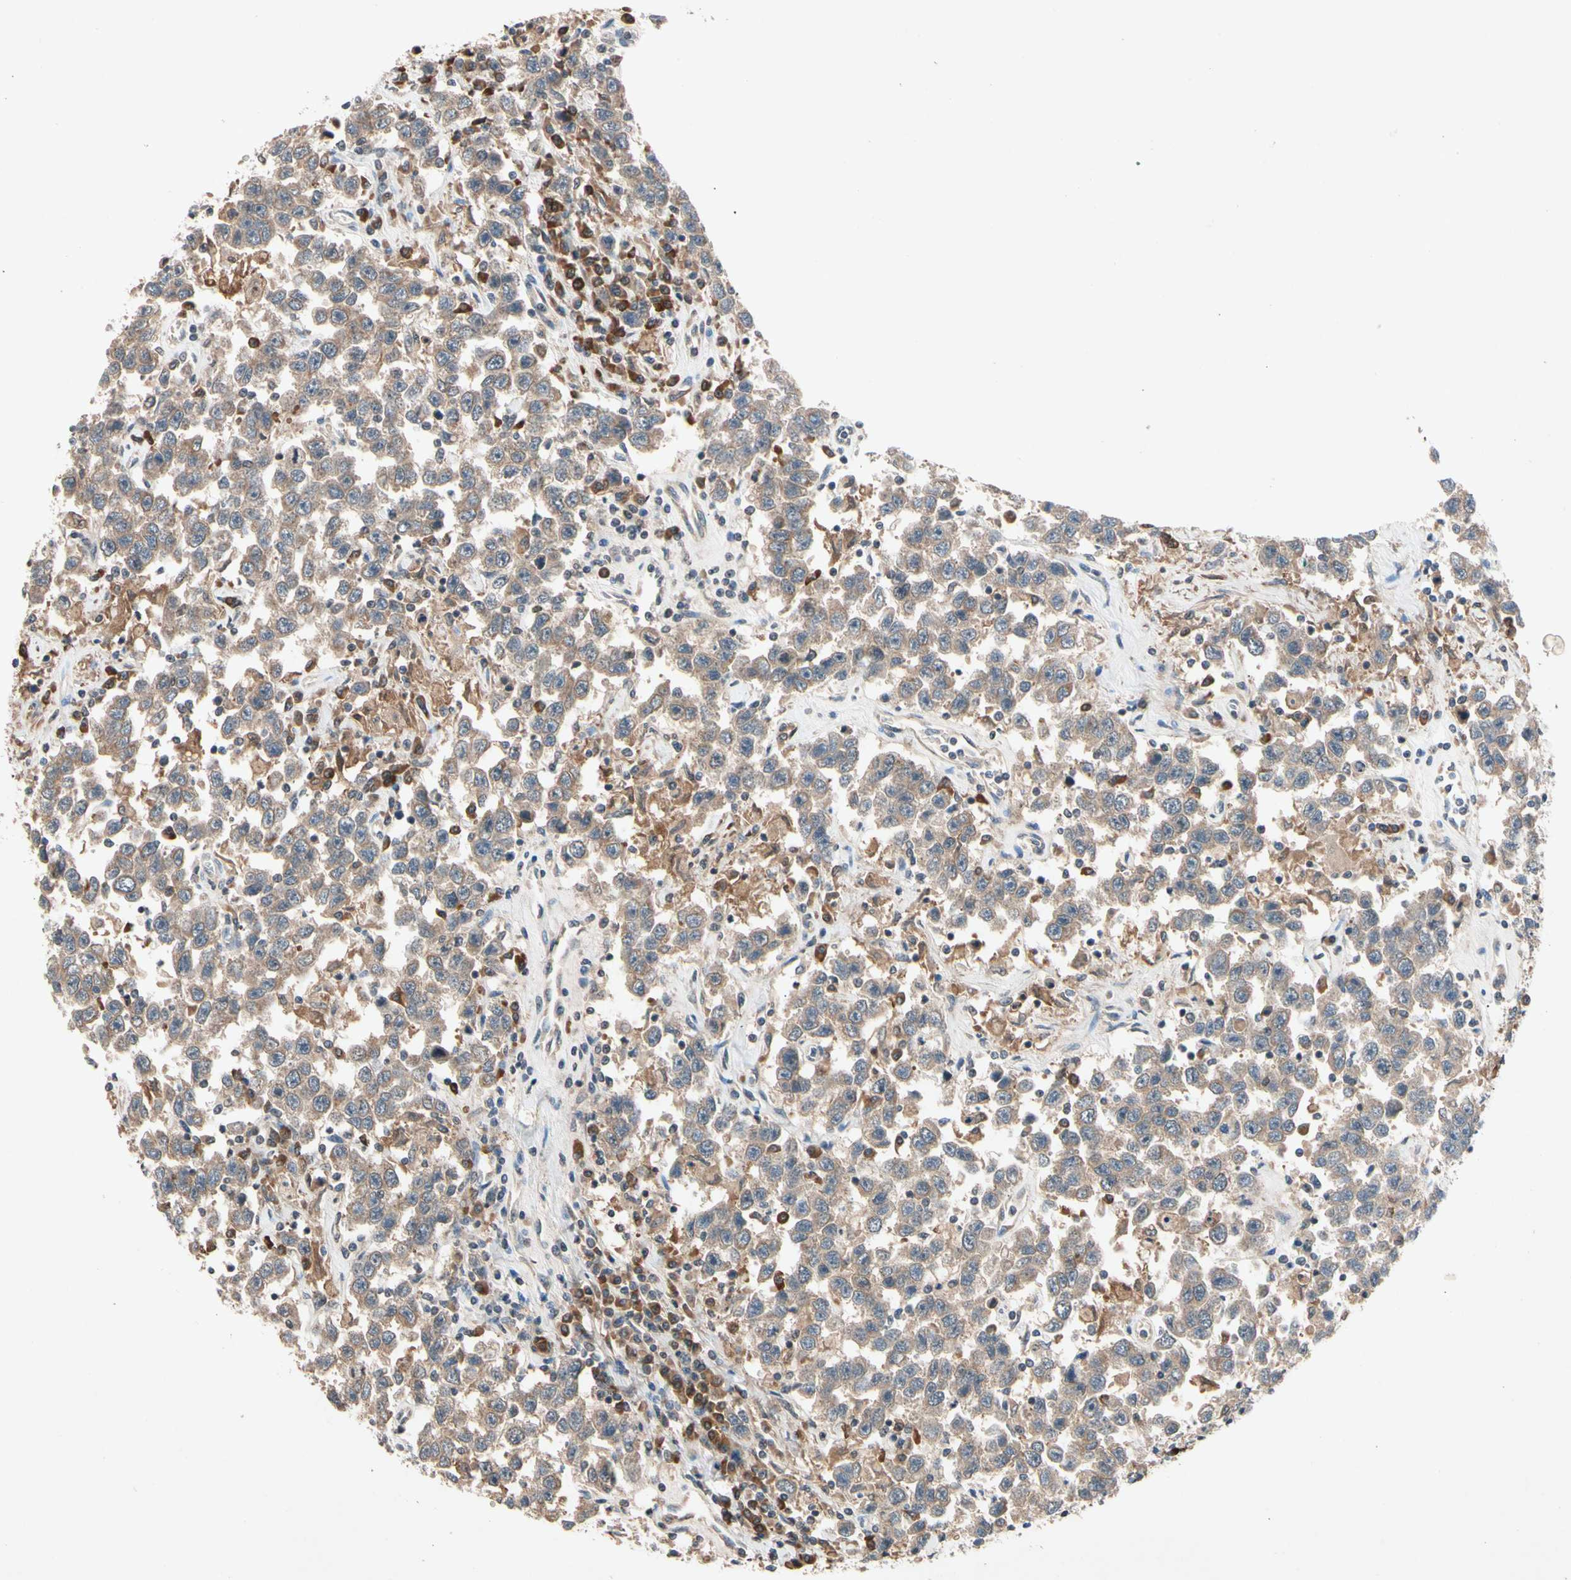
{"staining": {"intensity": "moderate", "quantity": ">75%", "location": "cytoplasmic/membranous"}, "tissue": "testis cancer", "cell_type": "Tumor cells", "image_type": "cancer", "snomed": [{"axis": "morphology", "description": "Seminoma, NOS"}, {"axis": "topography", "description": "Testis"}], "caption": "Immunohistochemistry (IHC) of testis seminoma exhibits medium levels of moderate cytoplasmic/membranous positivity in about >75% of tumor cells.", "gene": "PRDX4", "patient": {"sex": "male", "age": 41}}